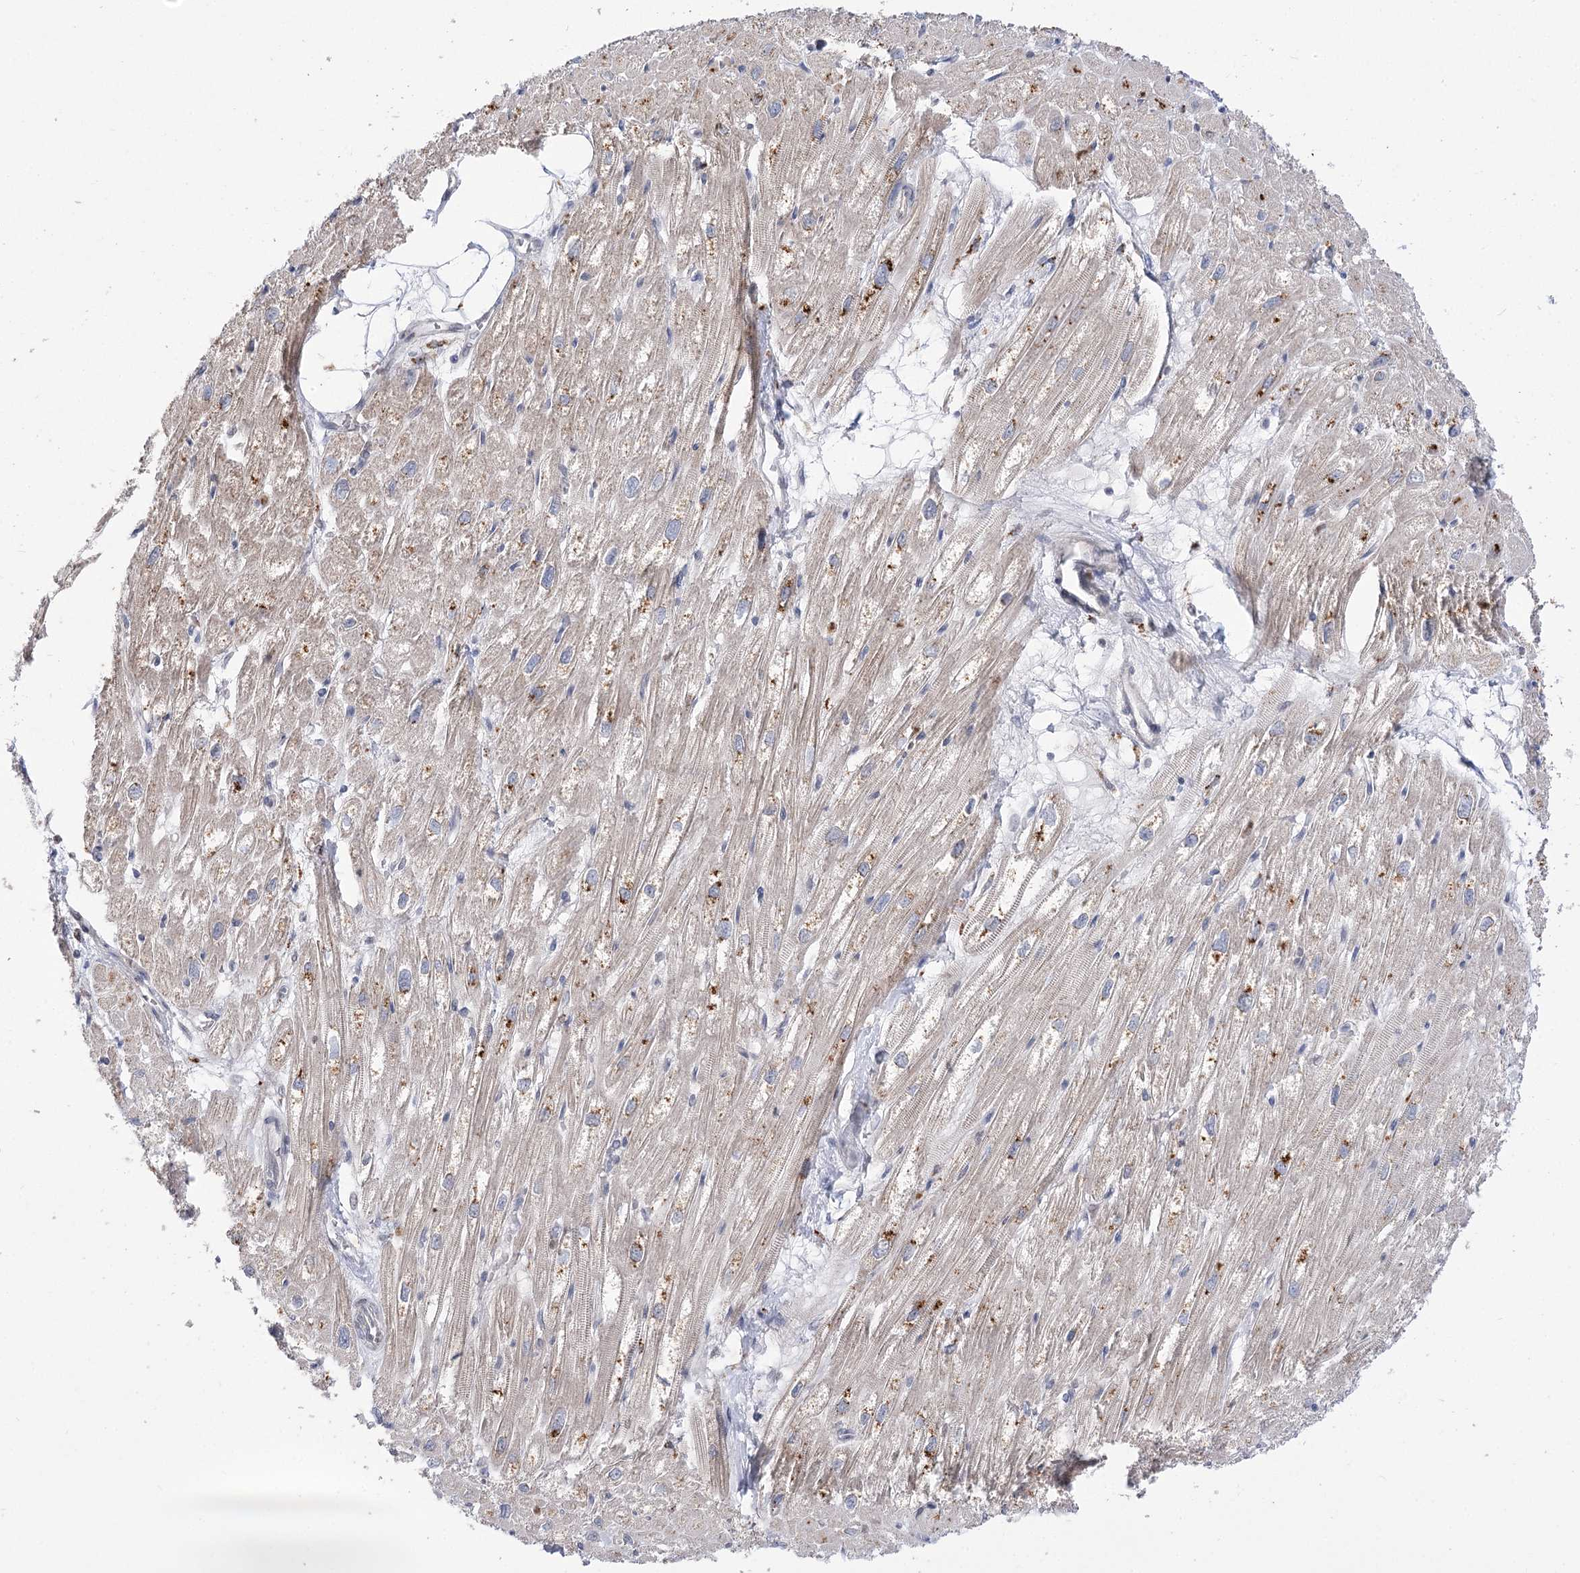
{"staining": {"intensity": "negative", "quantity": "none", "location": "none"}, "tissue": "heart muscle", "cell_type": "Cardiomyocytes", "image_type": "normal", "snomed": [{"axis": "morphology", "description": "Normal tissue, NOS"}, {"axis": "topography", "description": "Heart"}], "caption": "Immunohistochemical staining of unremarkable heart muscle demonstrates no significant staining in cardiomyocytes. (DAB (3,3'-diaminobenzidine) immunohistochemistry (IHC) with hematoxylin counter stain).", "gene": "SIAE", "patient": {"sex": "male", "age": 50}}